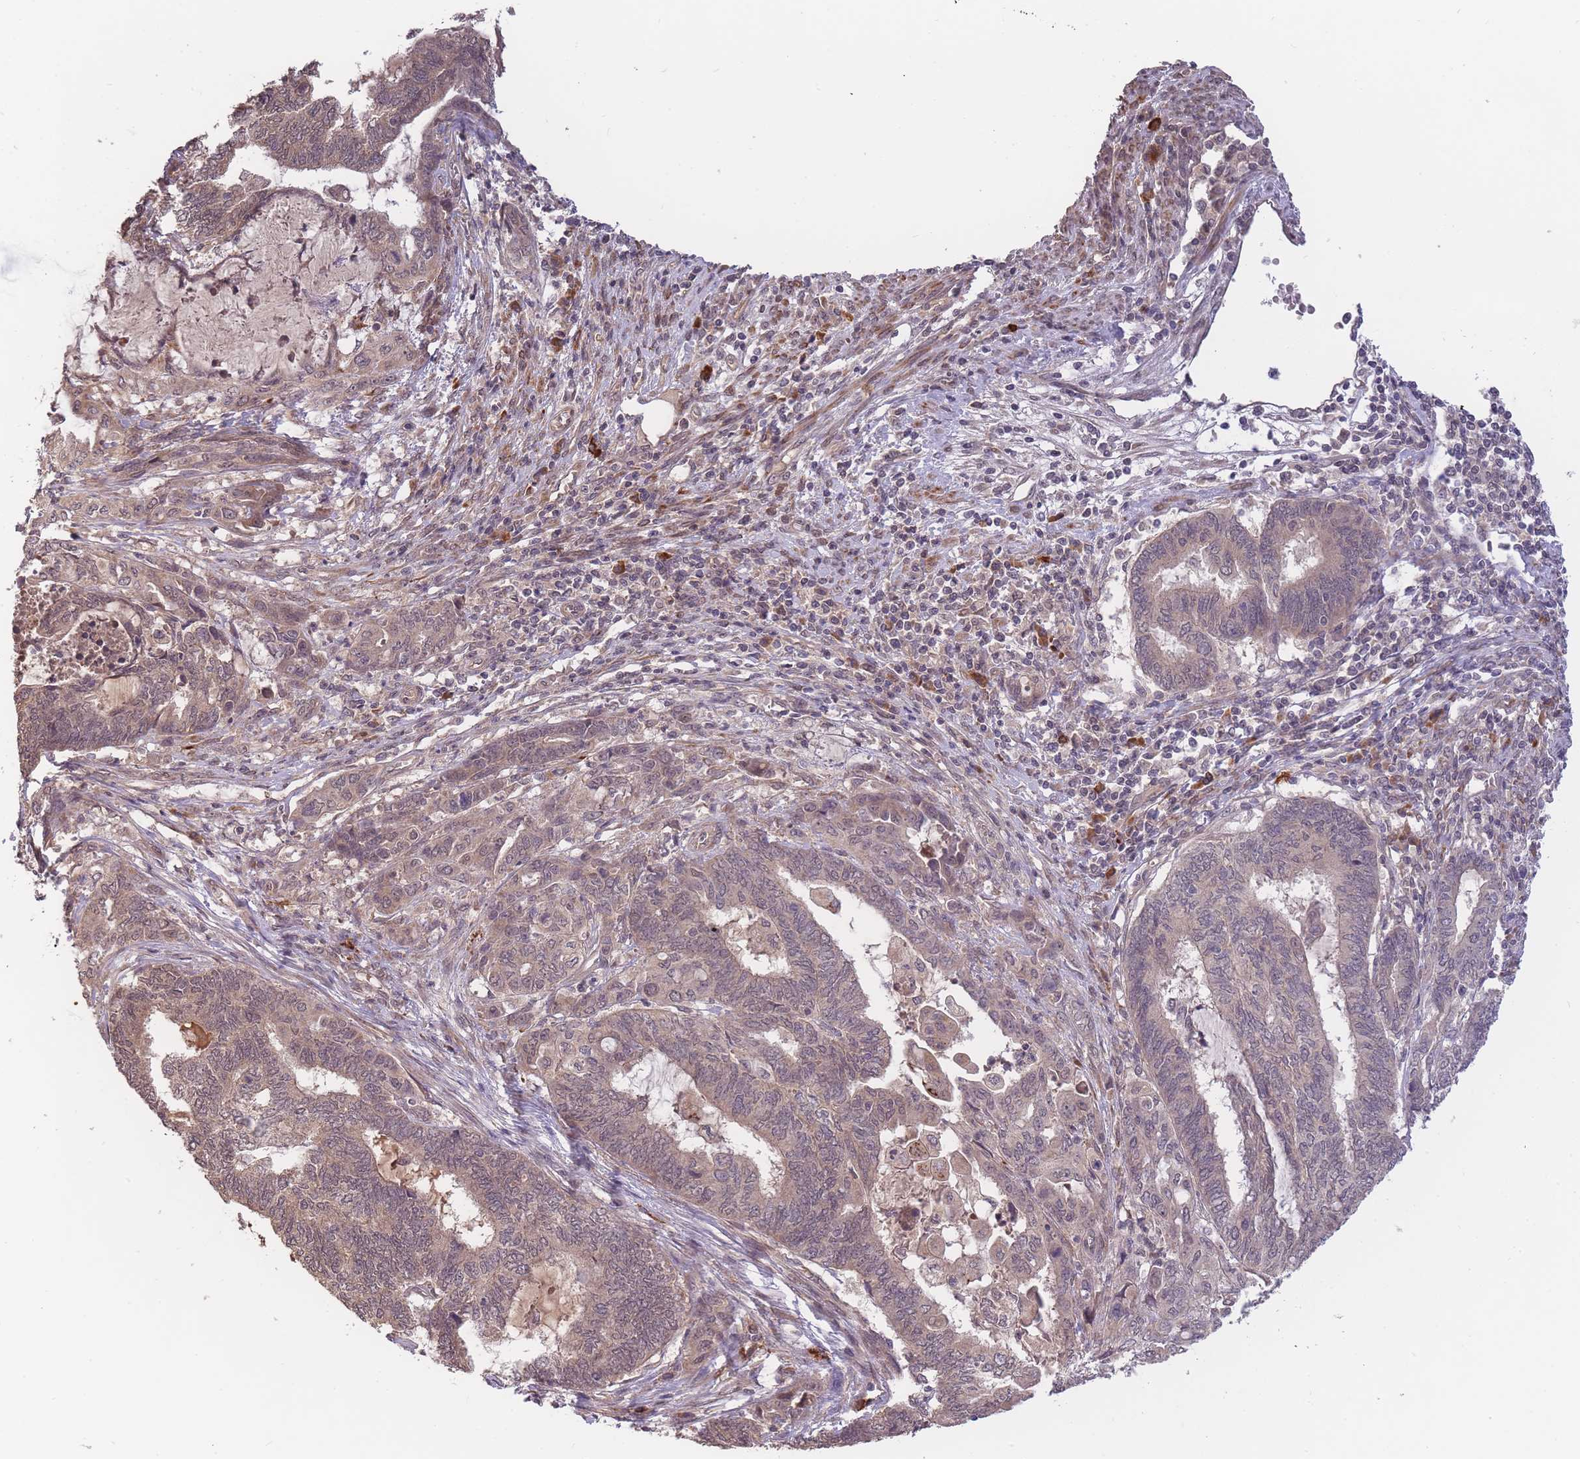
{"staining": {"intensity": "weak", "quantity": "25%-75%", "location": "cytoplasmic/membranous"}, "tissue": "endometrial cancer", "cell_type": "Tumor cells", "image_type": "cancer", "snomed": [{"axis": "morphology", "description": "Adenocarcinoma, NOS"}, {"axis": "topography", "description": "Uterus"}, {"axis": "topography", "description": "Endometrium"}], "caption": "Tumor cells demonstrate weak cytoplasmic/membranous staining in about 25%-75% of cells in adenocarcinoma (endometrial).", "gene": "SMC6", "patient": {"sex": "female", "age": 70}}